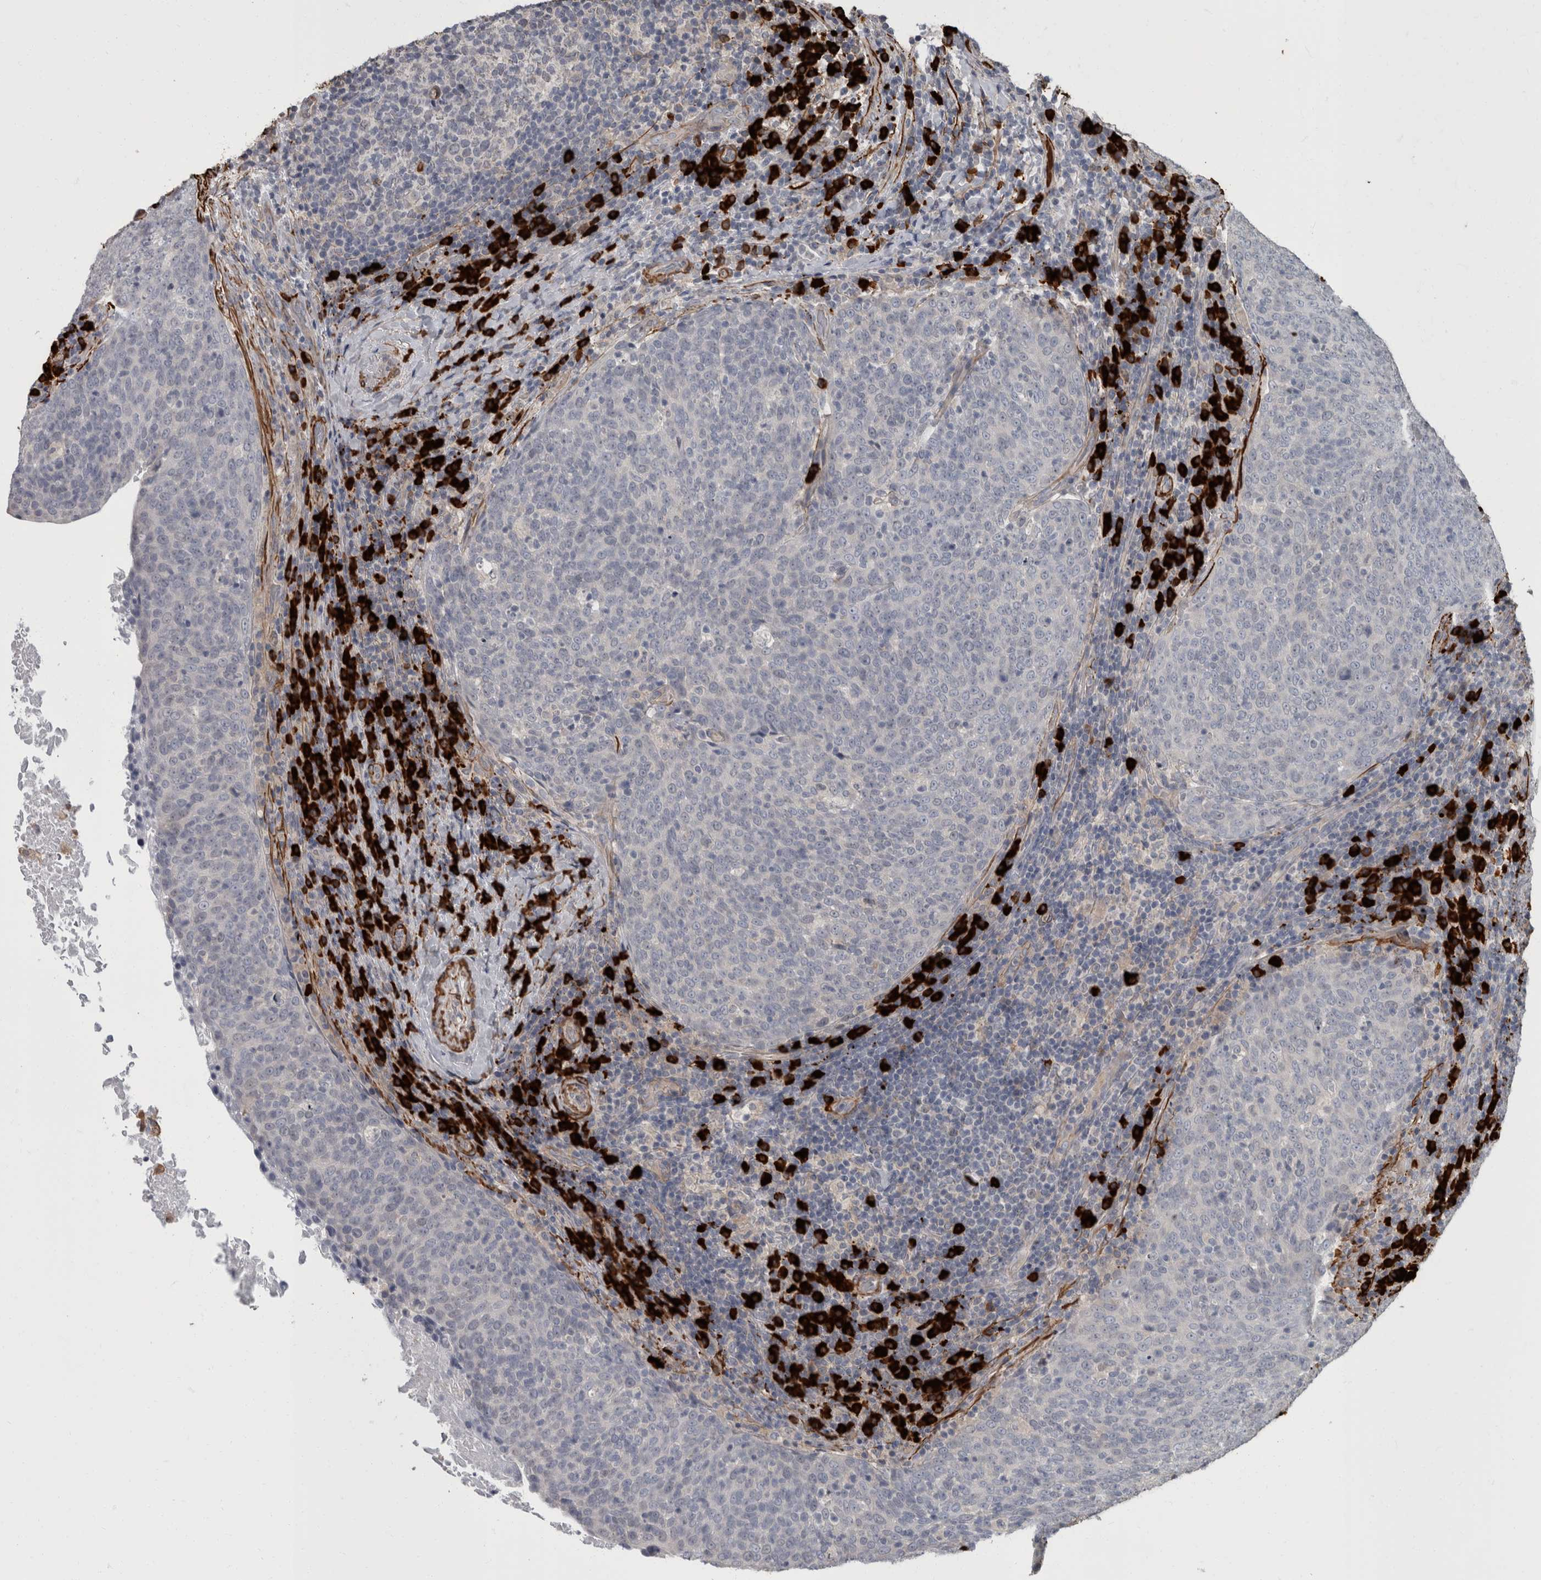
{"staining": {"intensity": "negative", "quantity": "none", "location": "none"}, "tissue": "head and neck cancer", "cell_type": "Tumor cells", "image_type": "cancer", "snomed": [{"axis": "morphology", "description": "Squamous cell carcinoma, NOS"}, {"axis": "morphology", "description": "Squamous cell carcinoma, metastatic, NOS"}, {"axis": "topography", "description": "Lymph node"}, {"axis": "topography", "description": "Head-Neck"}], "caption": "High magnification brightfield microscopy of head and neck cancer stained with DAB (3,3'-diaminobenzidine) (brown) and counterstained with hematoxylin (blue): tumor cells show no significant staining.", "gene": "MASTL", "patient": {"sex": "male", "age": 62}}